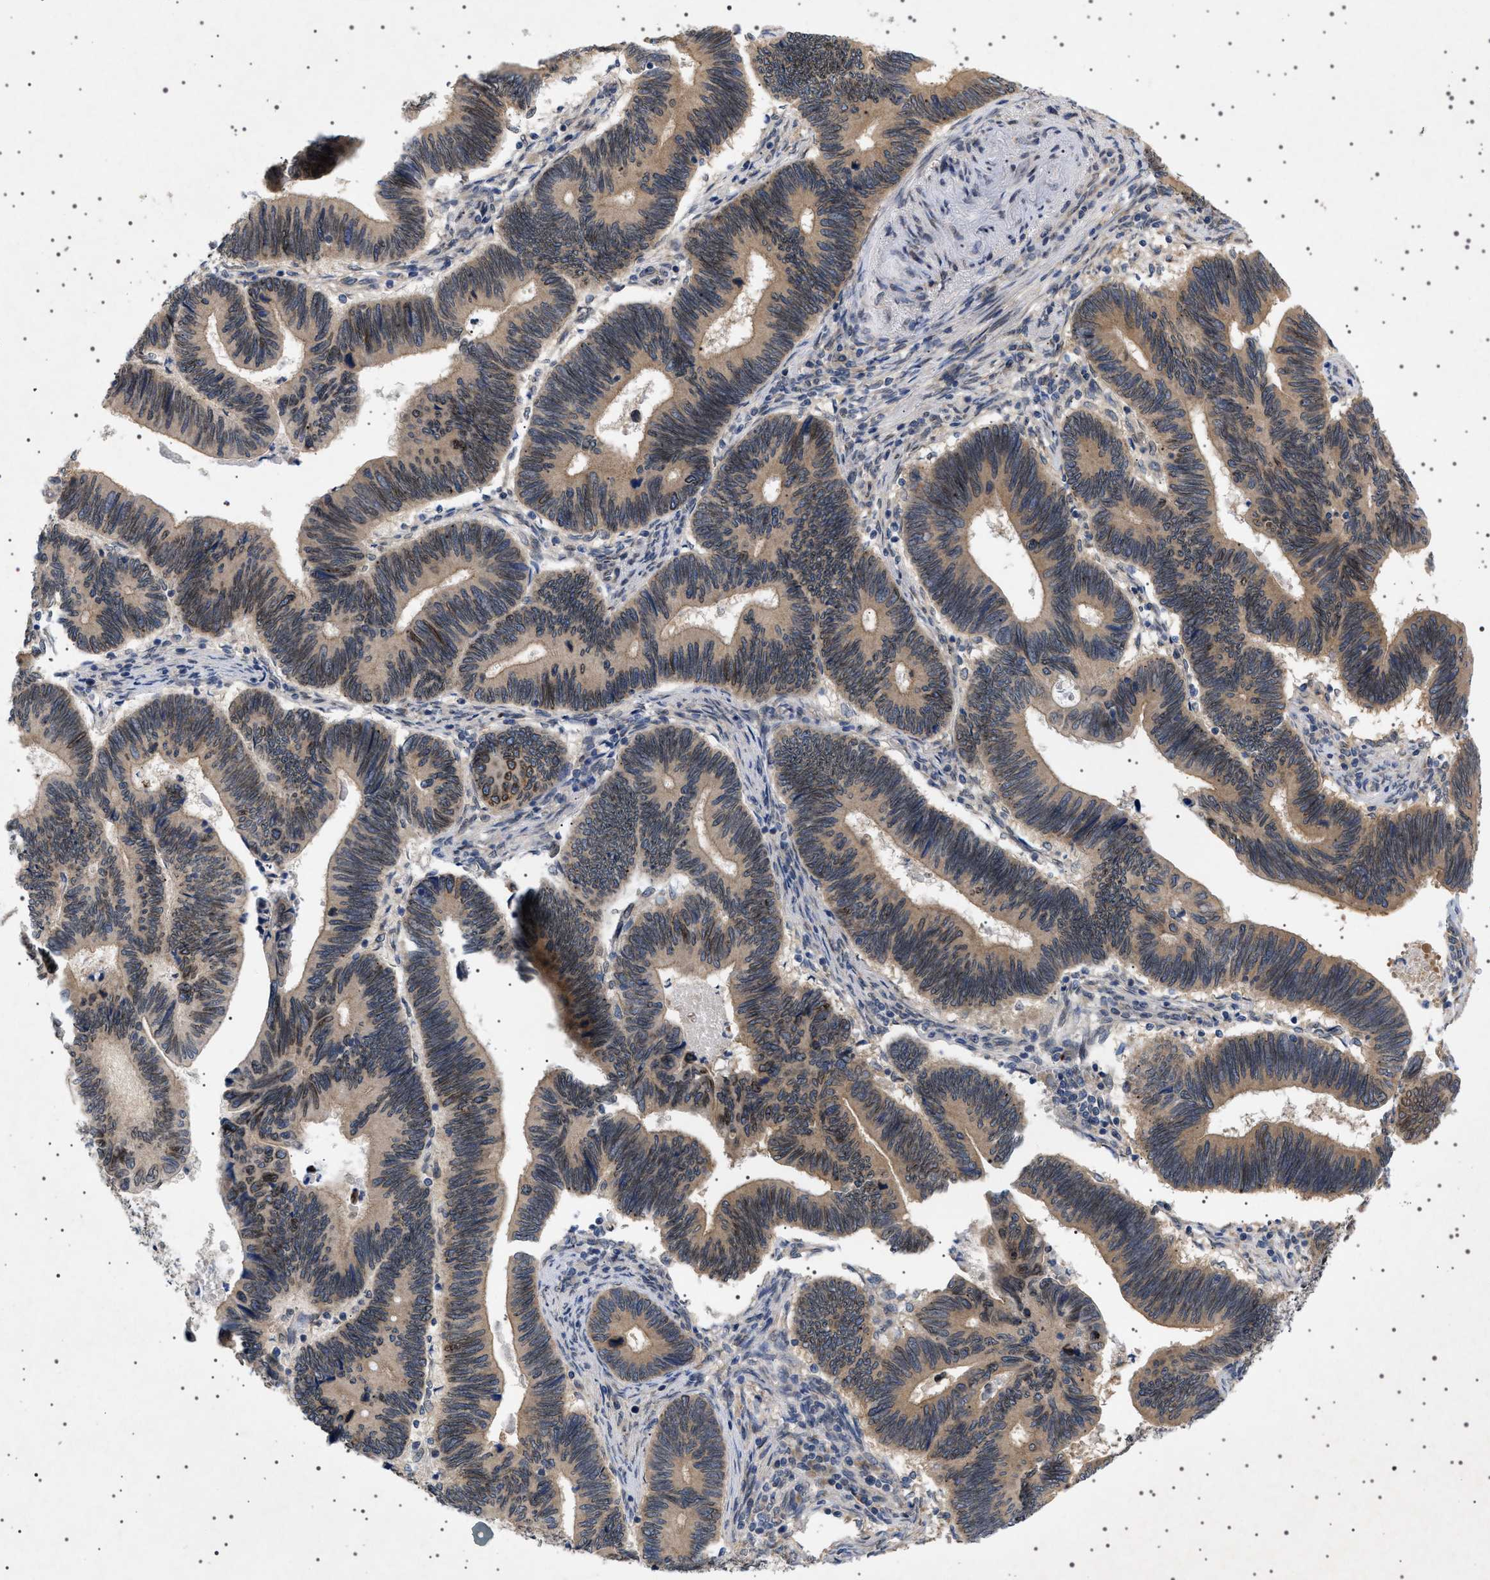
{"staining": {"intensity": "weak", "quantity": ">75%", "location": "cytoplasmic/membranous,nuclear"}, "tissue": "pancreatic cancer", "cell_type": "Tumor cells", "image_type": "cancer", "snomed": [{"axis": "morphology", "description": "Adenocarcinoma, NOS"}, {"axis": "topography", "description": "Pancreas"}], "caption": "Immunohistochemistry (IHC) of pancreatic cancer (adenocarcinoma) exhibits low levels of weak cytoplasmic/membranous and nuclear staining in about >75% of tumor cells.", "gene": "NUP93", "patient": {"sex": "female", "age": 70}}